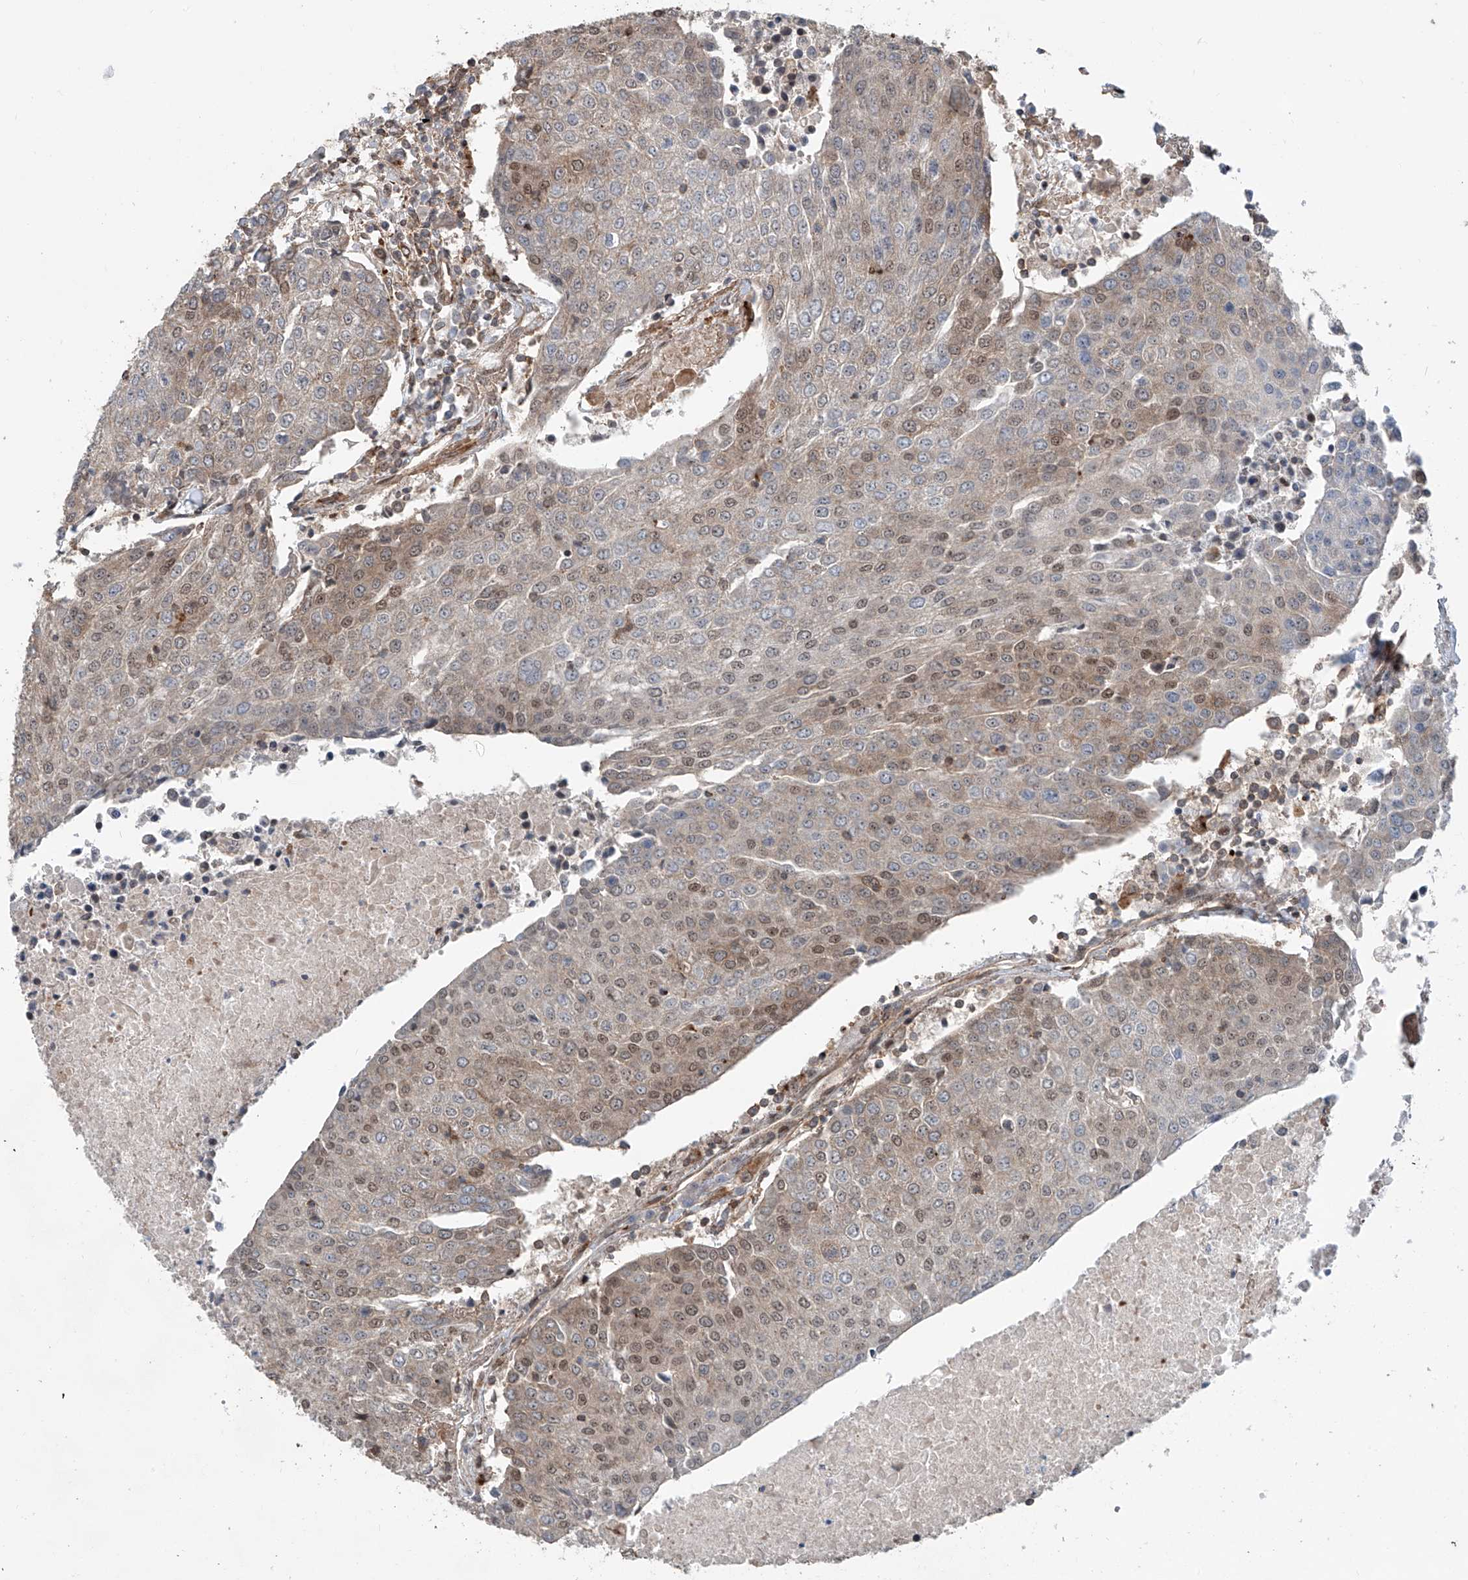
{"staining": {"intensity": "weak", "quantity": "25%-75%", "location": "cytoplasmic/membranous,nuclear"}, "tissue": "urothelial cancer", "cell_type": "Tumor cells", "image_type": "cancer", "snomed": [{"axis": "morphology", "description": "Urothelial carcinoma, High grade"}, {"axis": "topography", "description": "Urinary bladder"}], "caption": "Brown immunohistochemical staining in human high-grade urothelial carcinoma shows weak cytoplasmic/membranous and nuclear expression in about 25%-75% of tumor cells.", "gene": "SDE2", "patient": {"sex": "female", "age": 85}}